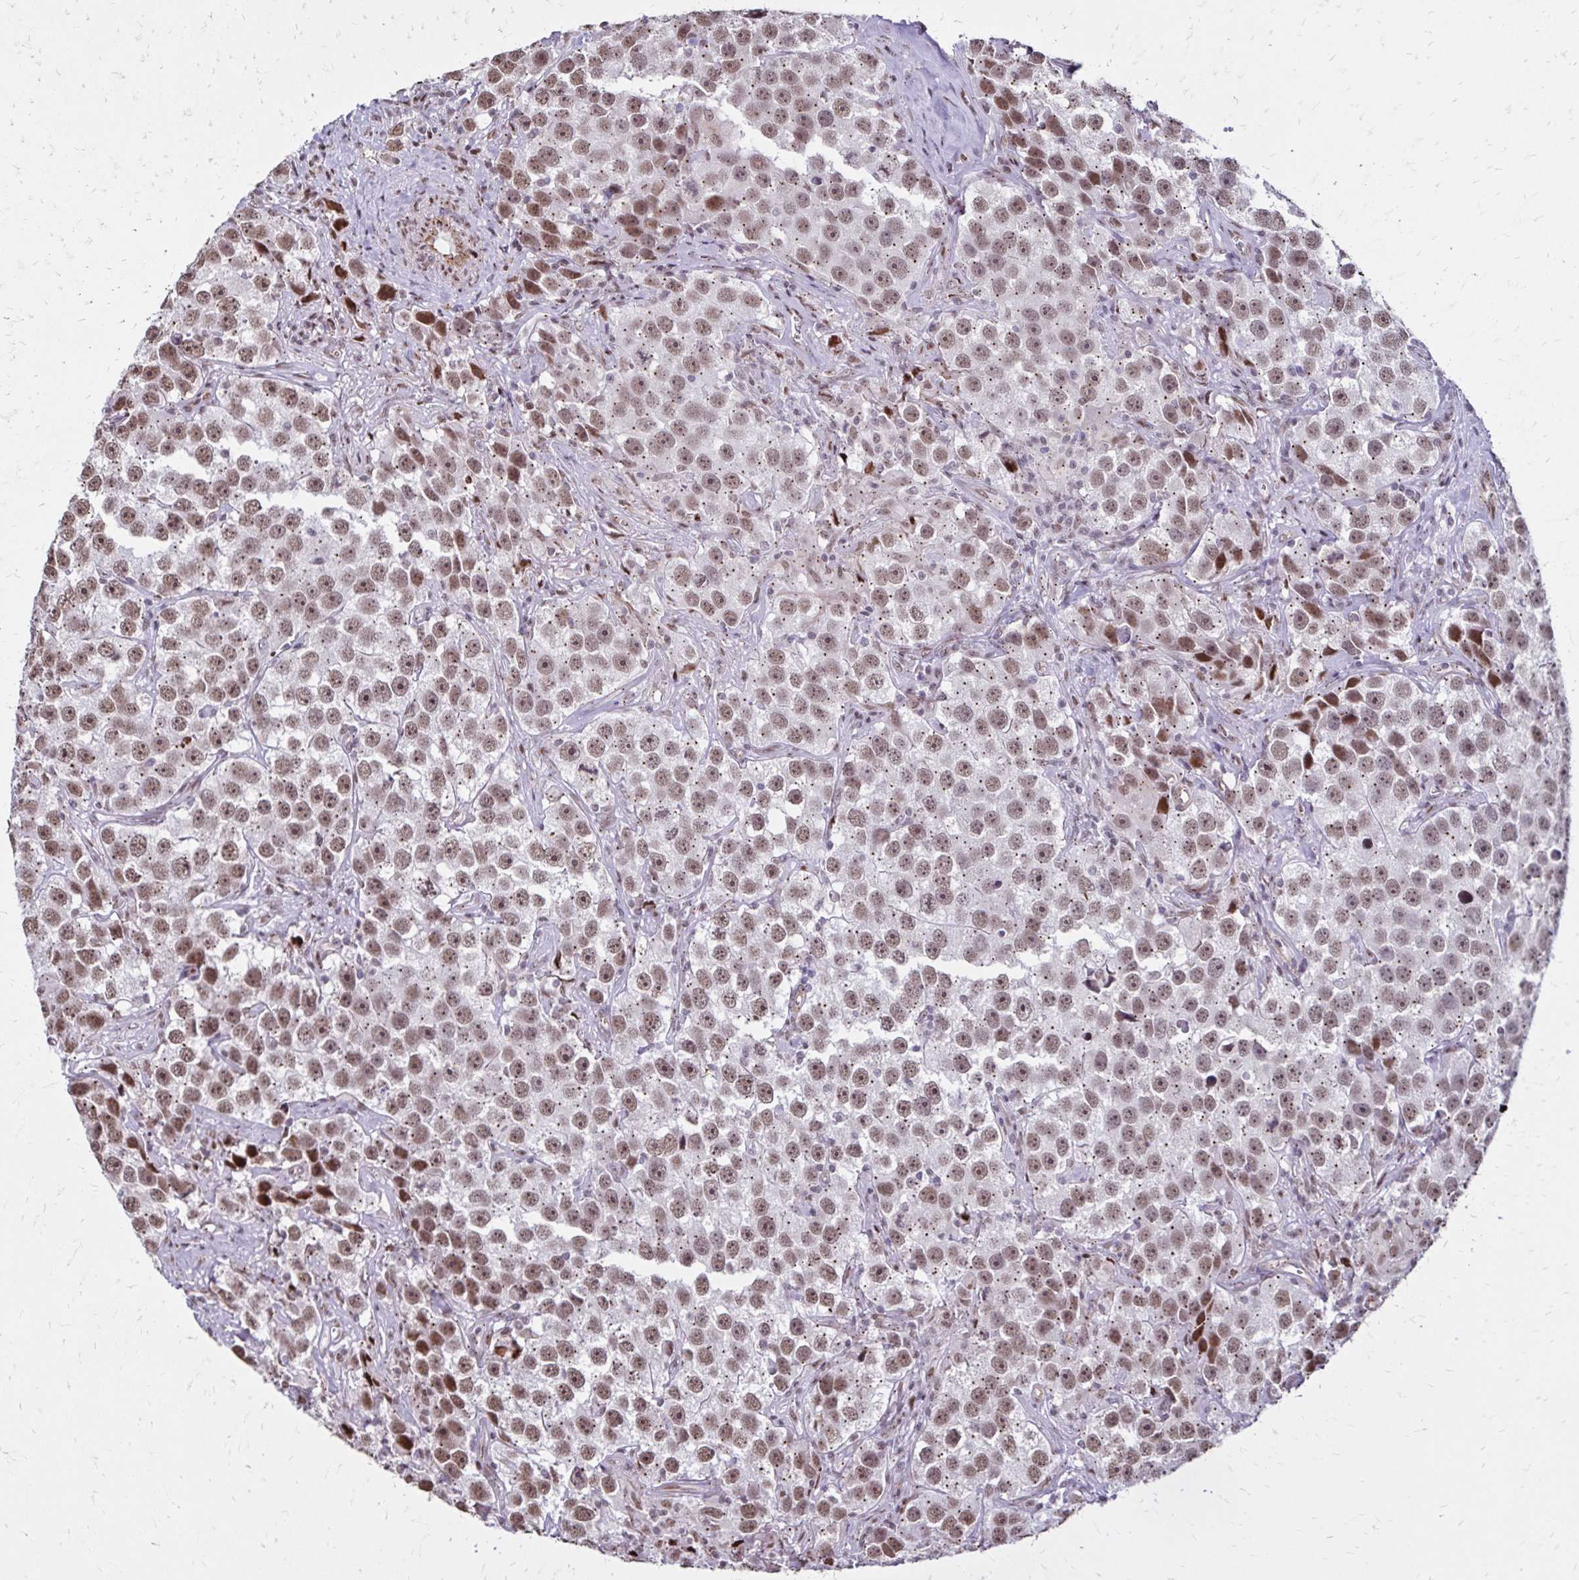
{"staining": {"intensity": "moderate", "quantity": ">75%", "location": "cytoplasmic/membranous,nuclear"}, "tissue": "testis cancer", "cell_type": "Tumor cells", "image_type": "cancer", "snomed": [{"axis": "morphology", "description": "Seminoma, NOS"}, {"axis": "topography", "description": "Testis"}], "caption": "A high-resolution photomicrograph shows immunohistochemistry staining of testis cancer, which demonstrates moderate cytoplasmic/membranous and nuclear expression in about >75% of tumor cells. The staining is performed using DAB (3,3'-diaminobenzidine) brown chromogen to label protein expression. The nuclei are counter-stained blue using hematoxylin.", "gene": "TOB1", "patient": {"sex": "male", "age": 49}}